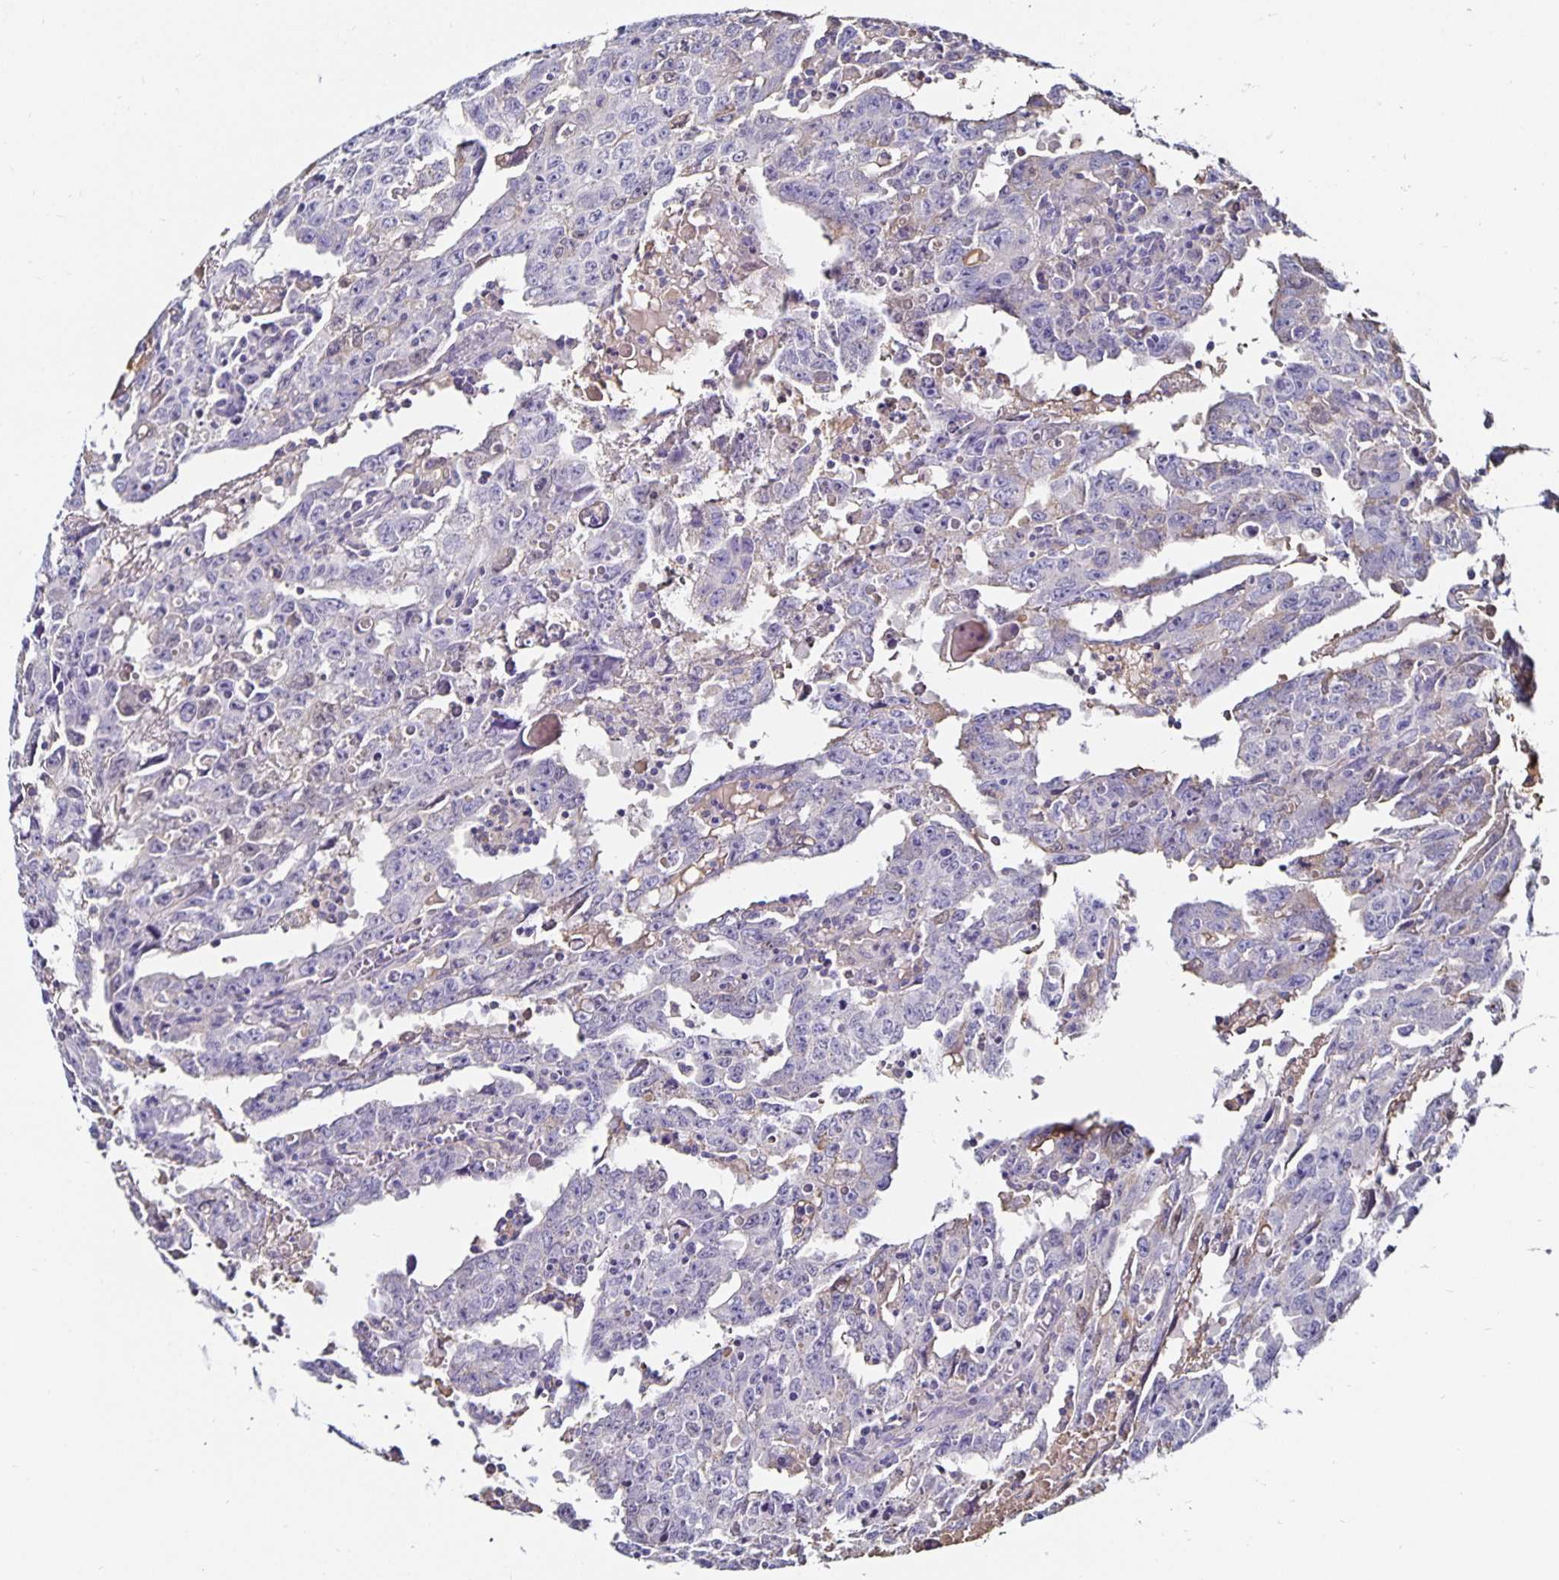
{"staining": {"intensity": "negative", "quantity": "none", "location": "none"}, "tissue": "testis cancer", "cell_type": "Tumor cells", "image_type": "cancer", "snomed": [{"axis": "morphology", "description": "Carcinoma, Embryonal, NOS"}, {"axis": "topography", "description": "Testis"}], "caption": "Tumor cells show no significant protein positivity in testis cancer. The staining is performed using DAB brown chromogen with nuclei counter-stained in using hematoxylin.", "gene": "TTR", "patient": {"sex": "male", "age": 22}}